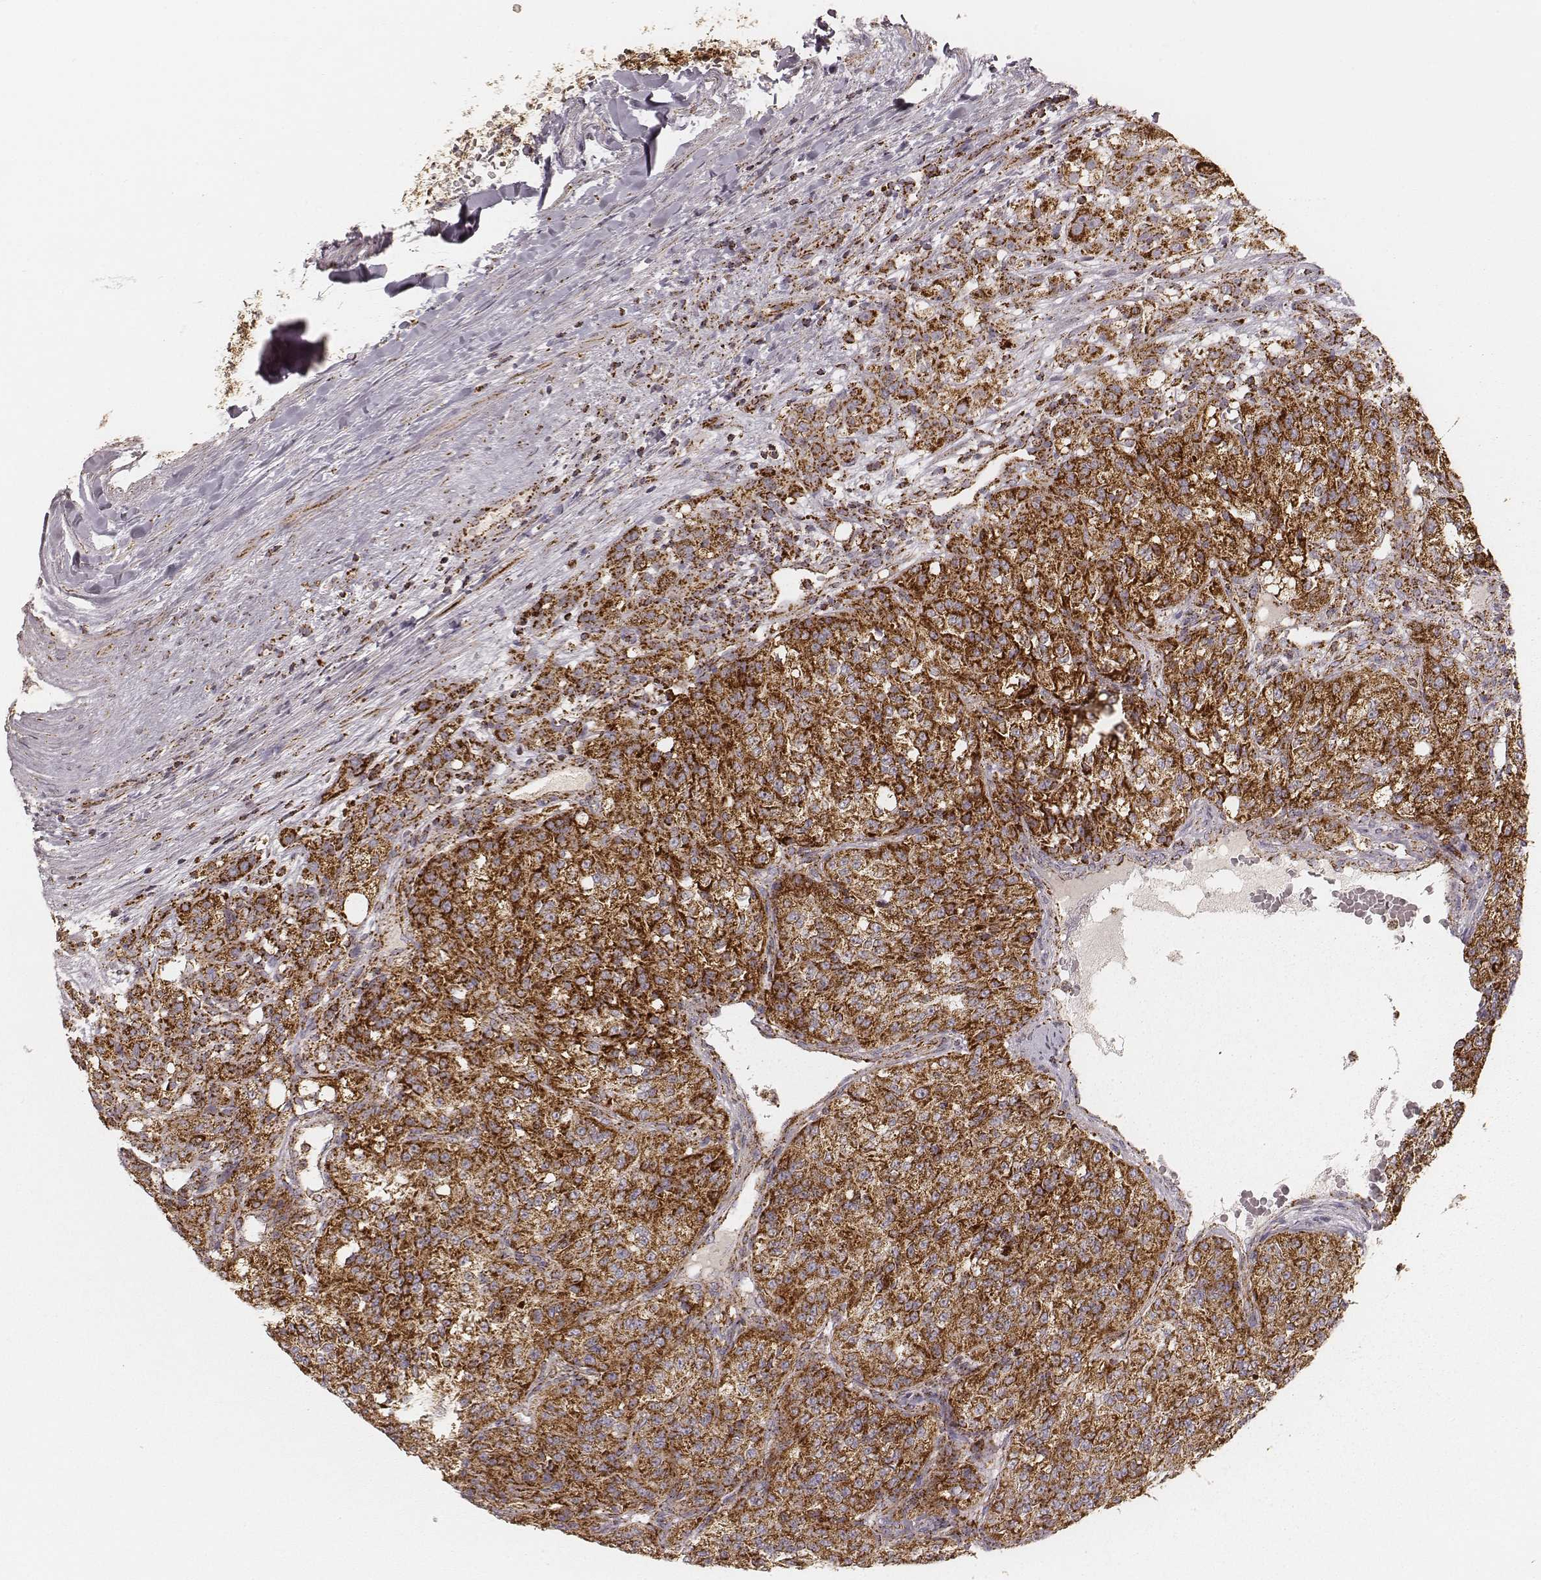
{"staining": {"intensity": "strong", "quantity": ">75%", "location": "cytoplasmic/membranous"}, "tissue": "renal cancer", "cell_type": "Tumor cells", "image_type": "cancer", "snomed": [{"axis": "morphology", "description": "Adenocarcinoma, NOS"}, {"axis": "topography", "description": "Kidney"}], "caption": "IHC (DAB (3,3'-diaminobenzidine)) staining of human adenocarcinoma (renal) demonstrates strong cytoplasmic/membranous protein expression in about >75% of tumor cells.", "gene": "CS", "patient": {"sex": "female", "age": 63}}